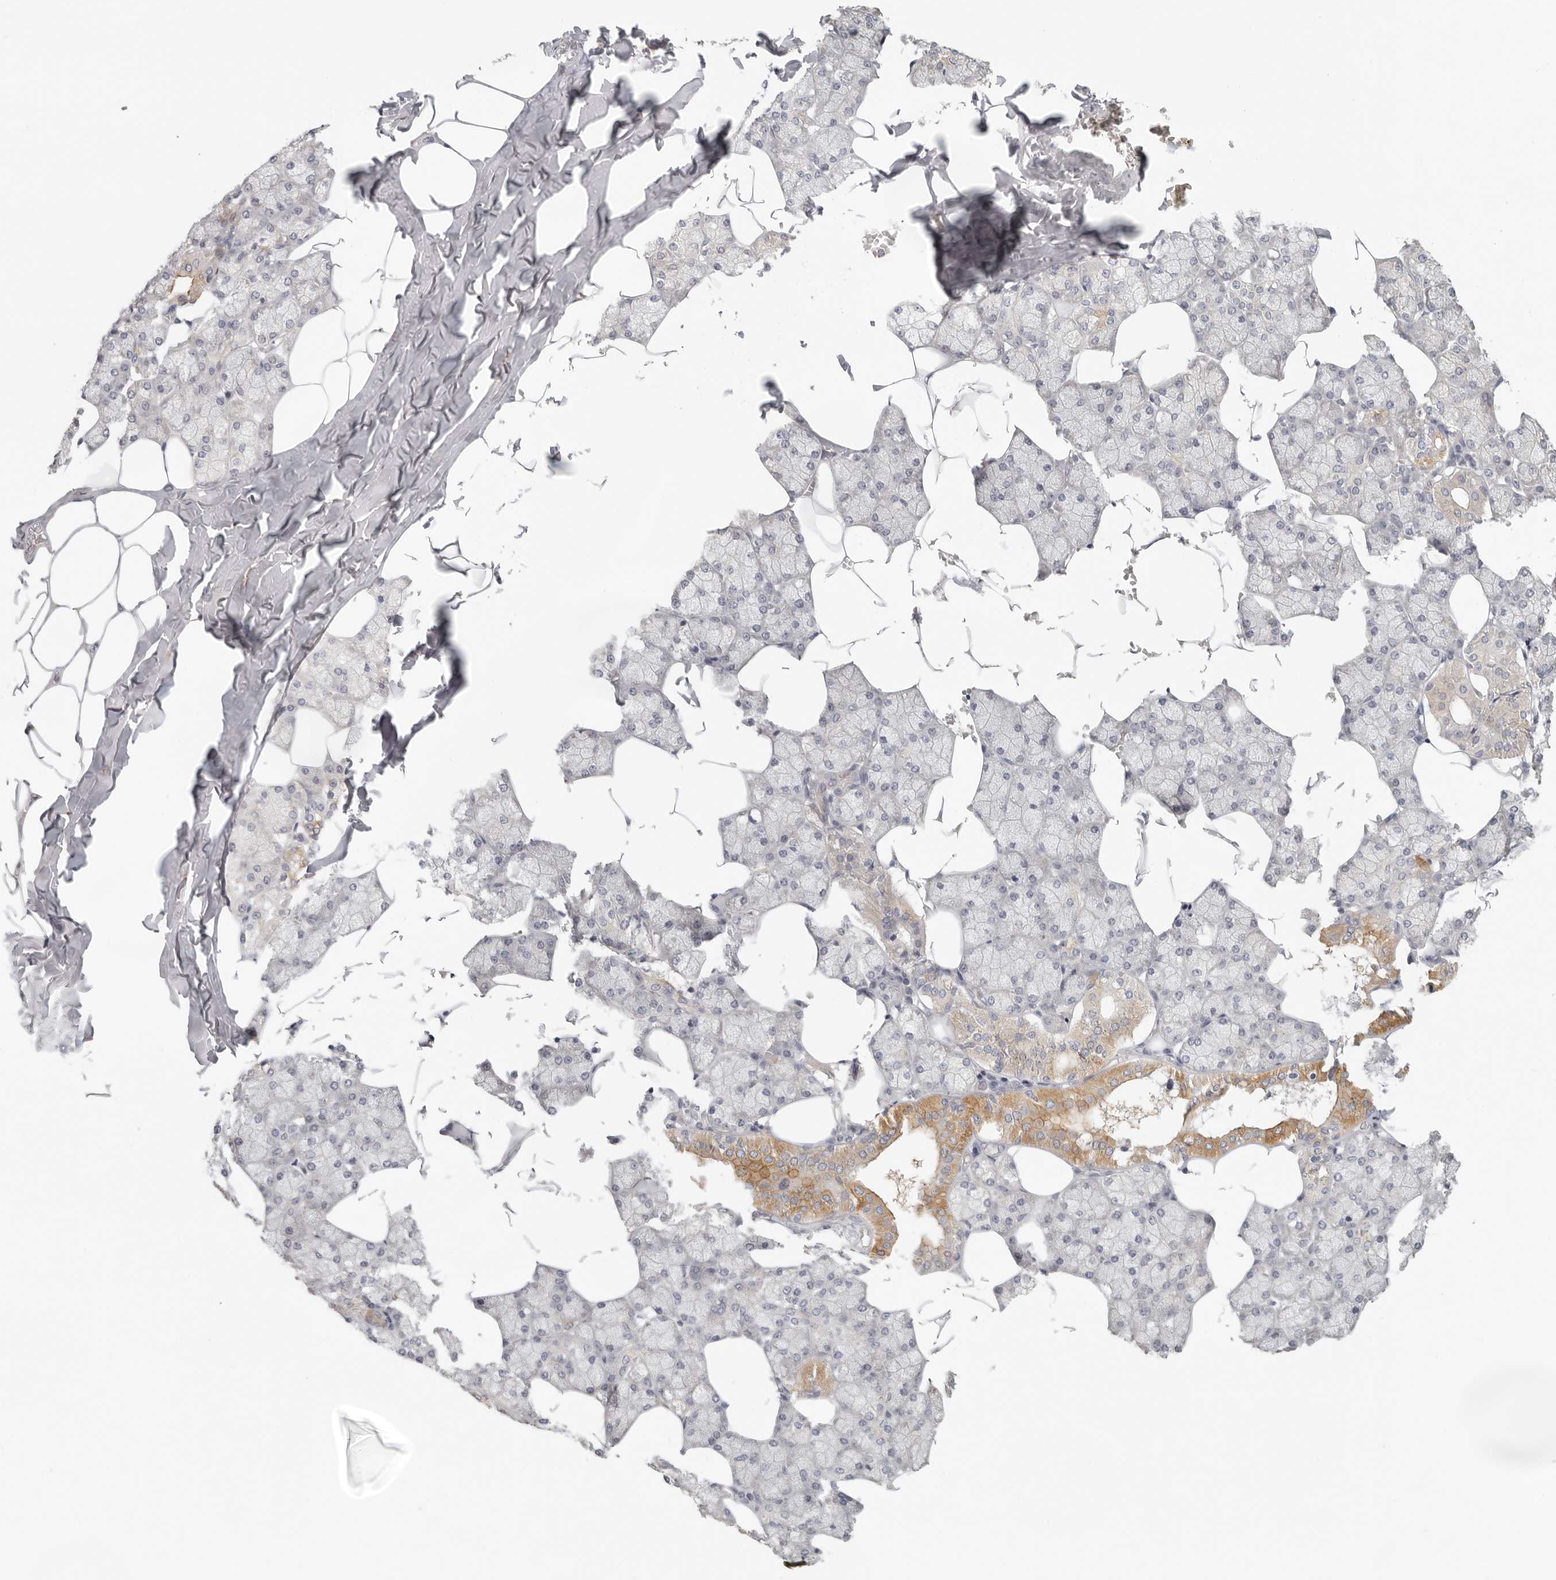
{"staining": {"intensity": "moderate", "quantity": "25%-75%", "location": "cytoplasmic/membranous"}, "tissue": "salivary gland", "cell_type": "Glandular cells", "image_type": "normal", "snomed": [{"axis": "morphology", "description": "Normal tissue, NOS"}, {"axis": "topography", "description": "Salivary gland"}], "caption": "Immunohistochemistry (IHC) (DAB (3,3'-diaminobenzidine)) staining of normal human salivary gland demonstrates moderate cytoplasmic/membranous protein positivity in approximately 25%-75% of glandular cells.", "gene": "ANXA9", "patient": {"sex": "male", "age": 62}}